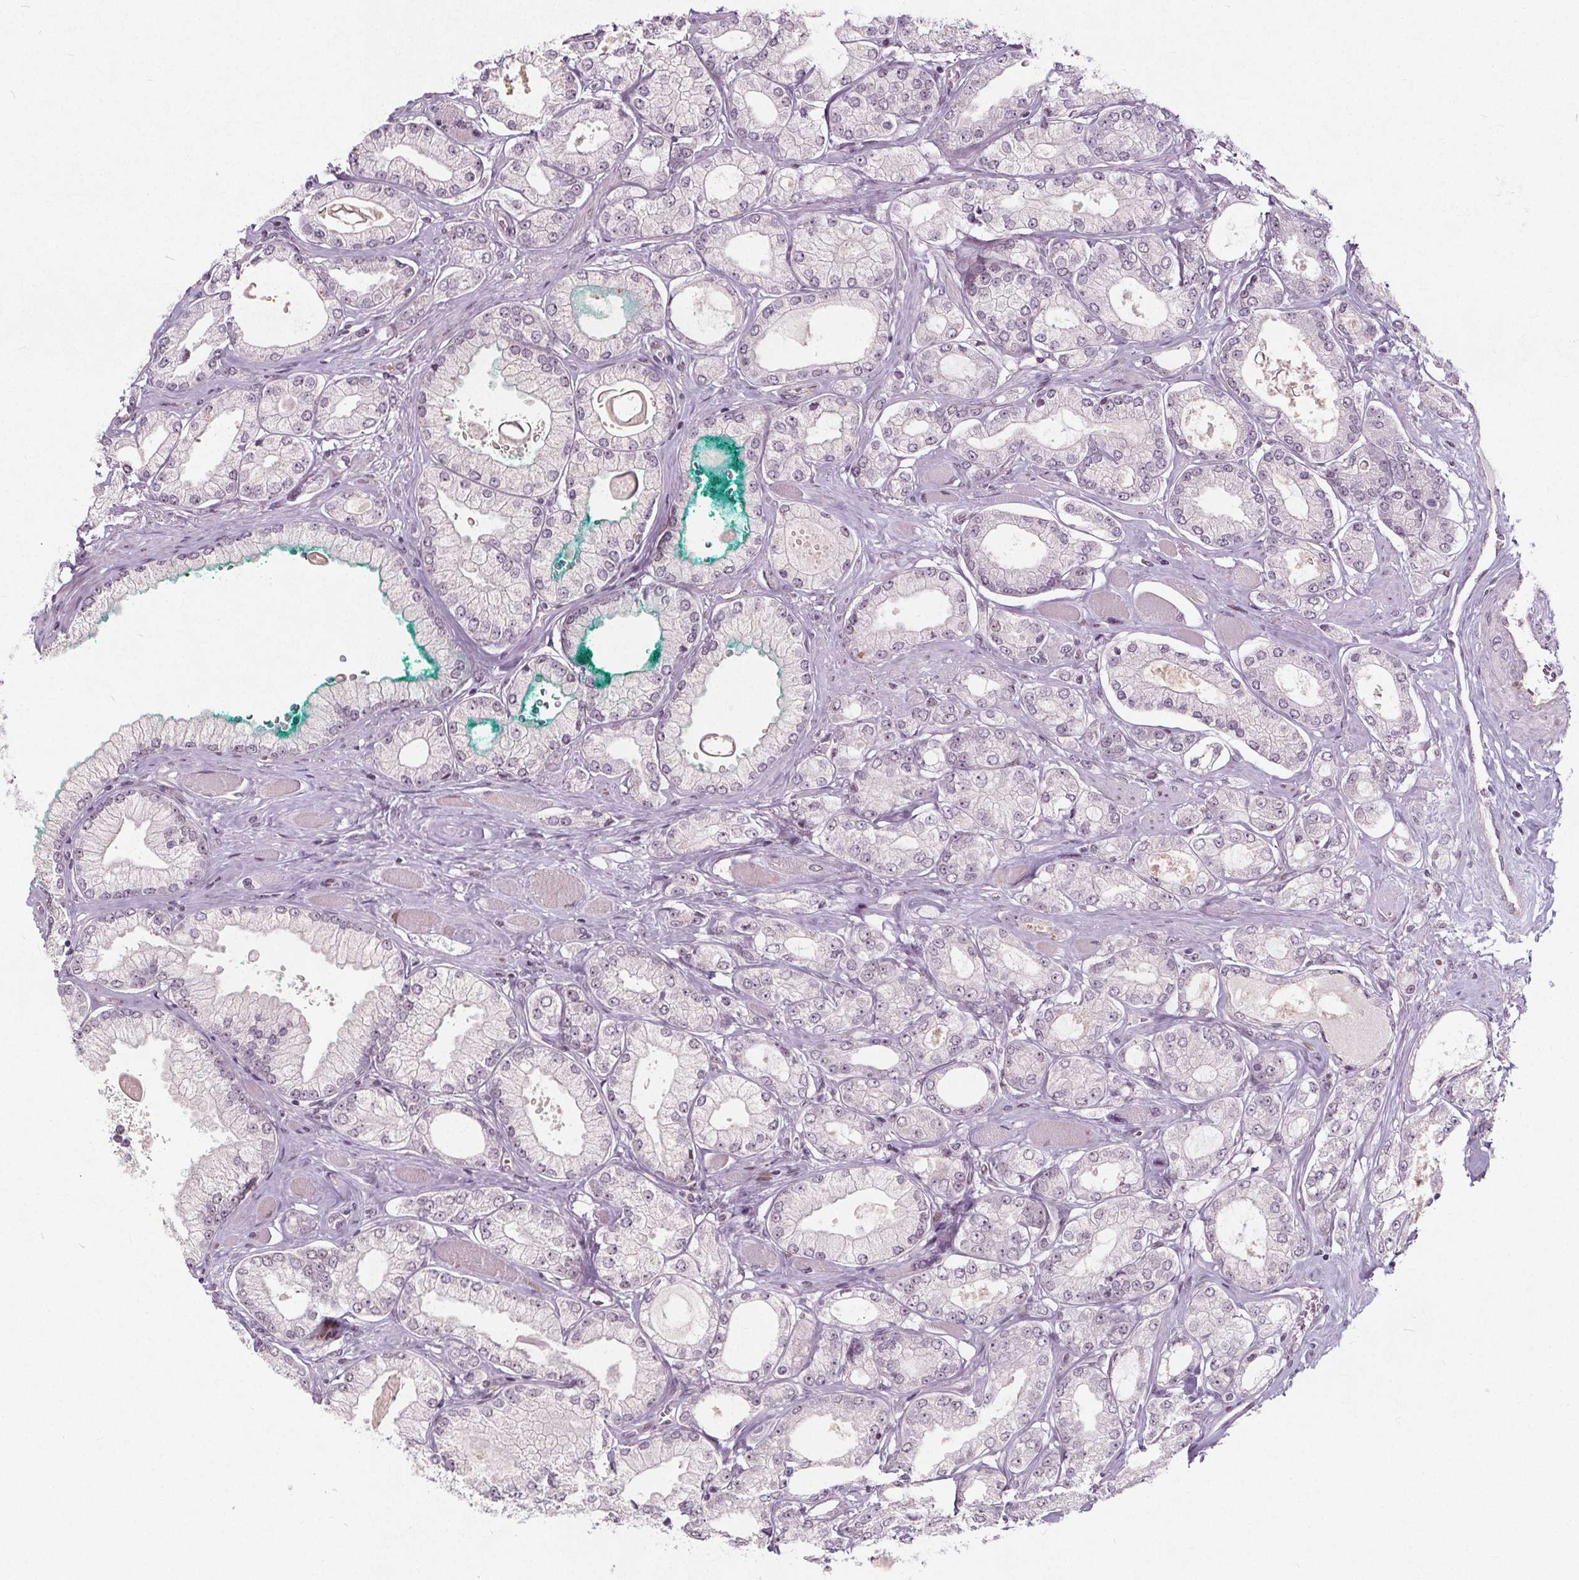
{"staining": {"intensity": "weak", "quantity": "<25%", "location": "nuclear"}, "tissue": "prostate cancer", "cell_type": "Tumor cells", "image_type": "cancer", "snomed": [{"axis": "morphology", "description": "Adenocarcinoma, High grade"}, {"axis": "topography", "description": "Prostate"}], "caption": "Immunohistochemistry (IHC) of high-grade adenocarcinoma (prostate) demonstrates no expression in tumor cells. (Immunohistochemistry (IHC), brightfield microscopy, high magnification).", "gene": "TAF6L", "patient": {"sex": "male", "age": 68}}